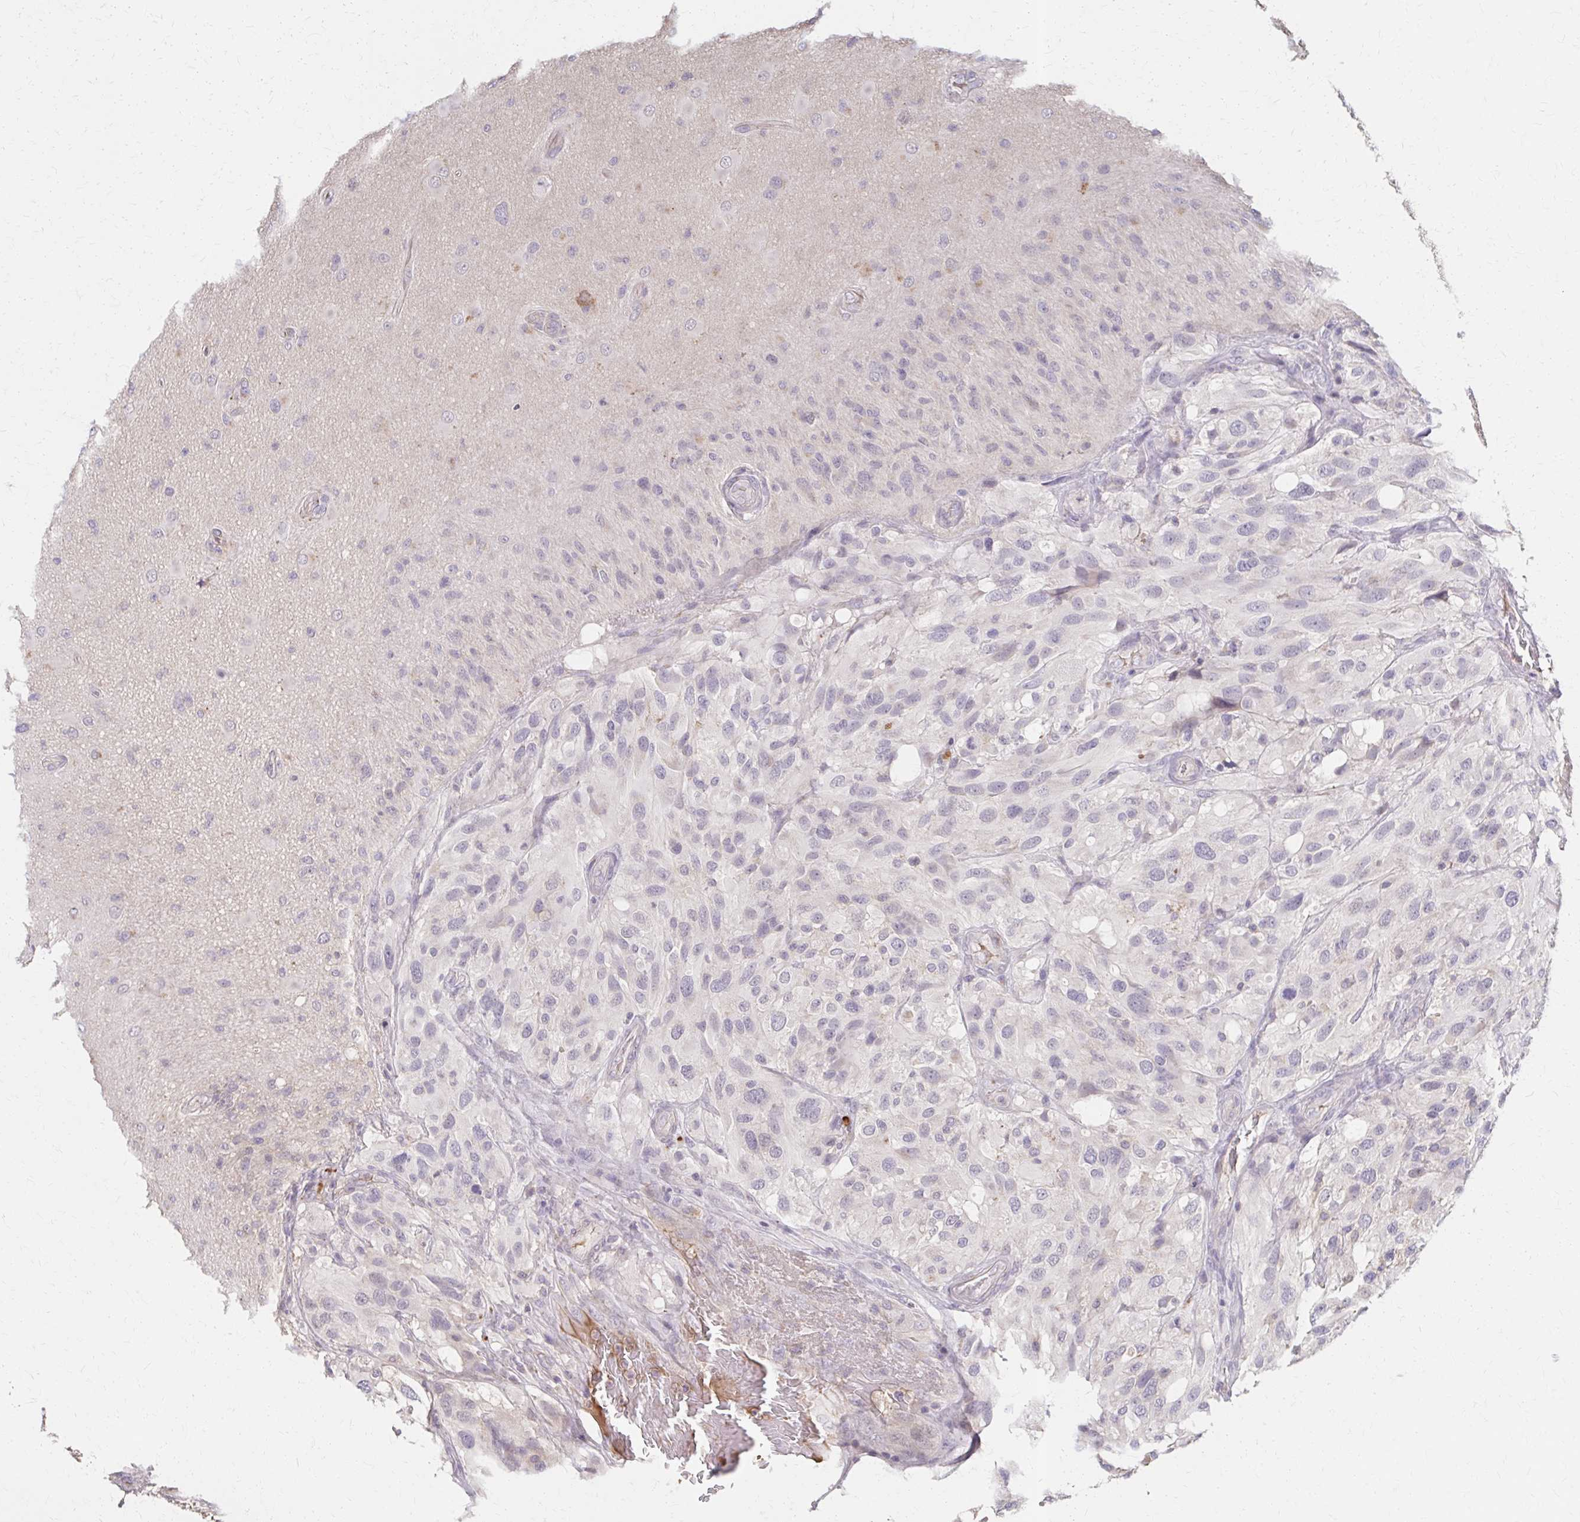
{"staining": {"intensity": "negative", "quantity": "none", "location": "none"}, "tissue": "glioma", "cell_type": "Tumor cells", "image_type": "cancer", "snomed": [{"axis": "morphology", "description": "Glioma, malignant, High grade"}, {"axis": "topography", "description": "Brain"}], "caption": "Immunohistochemistry of glioma exhibits no positivity in tumor cells.", "gene": "HMGCS2", "patient": {"sex": "male", "age": 53}}